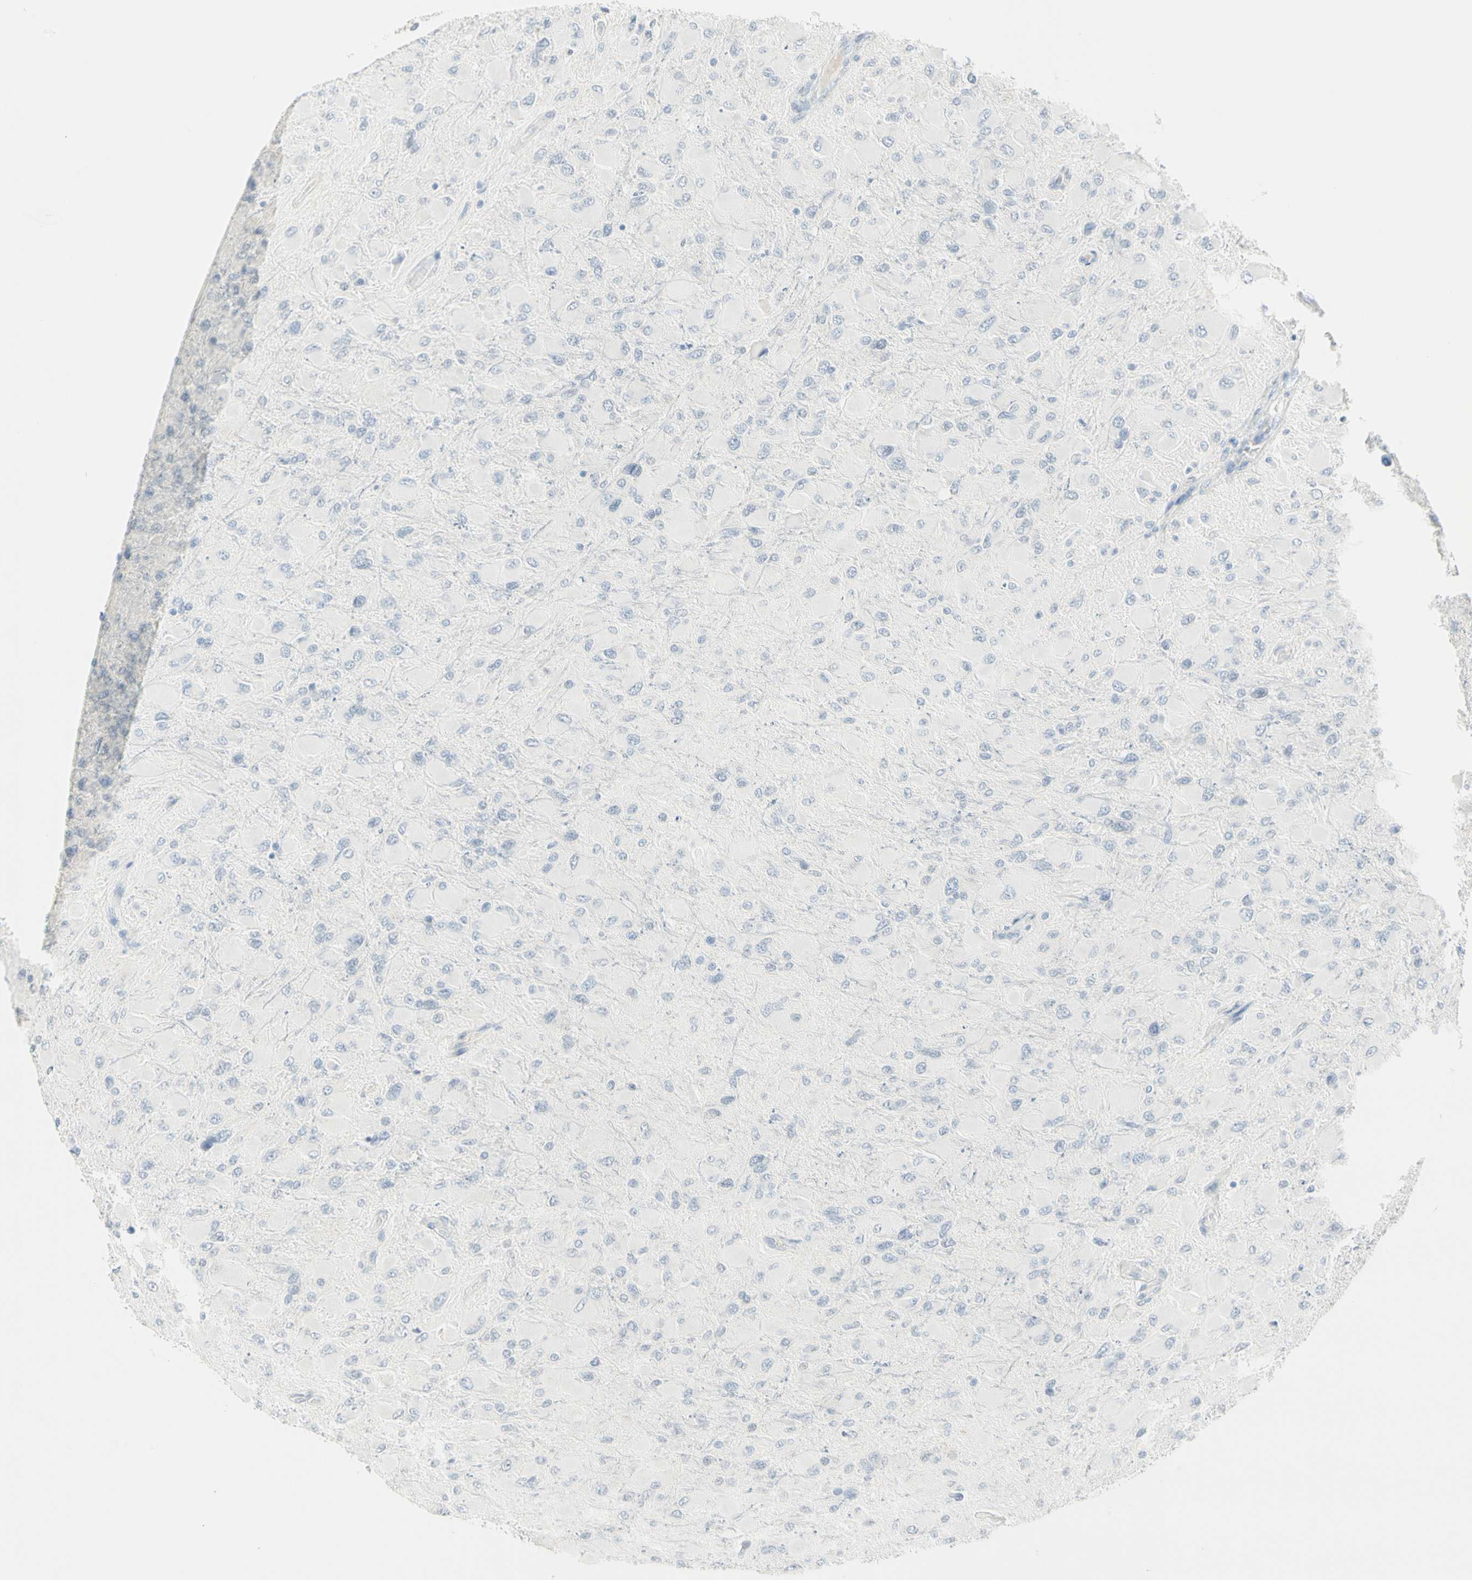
{"staining": {"intensity": "negative", "quantity": "none", "location": "none"}, "tissue": "glioma", "cell_type": "Tumor cells", "image_type": "cancer", "snomed": [{"axis": "morphology", "description": "Glioma, malignant, High grade"}, {"axis": "topography", "description": "Cerebral cortex"}], "caption": "This photomicrograph is of malignant high-grade glioma stained with immunohistochemistry (IHC) to label a protein in brown with the nuclei are counter-stained blue. There is no positivity in tumor cells.", "gene": "MLLT10", "patient": {"sex": "female", "age": 36}}